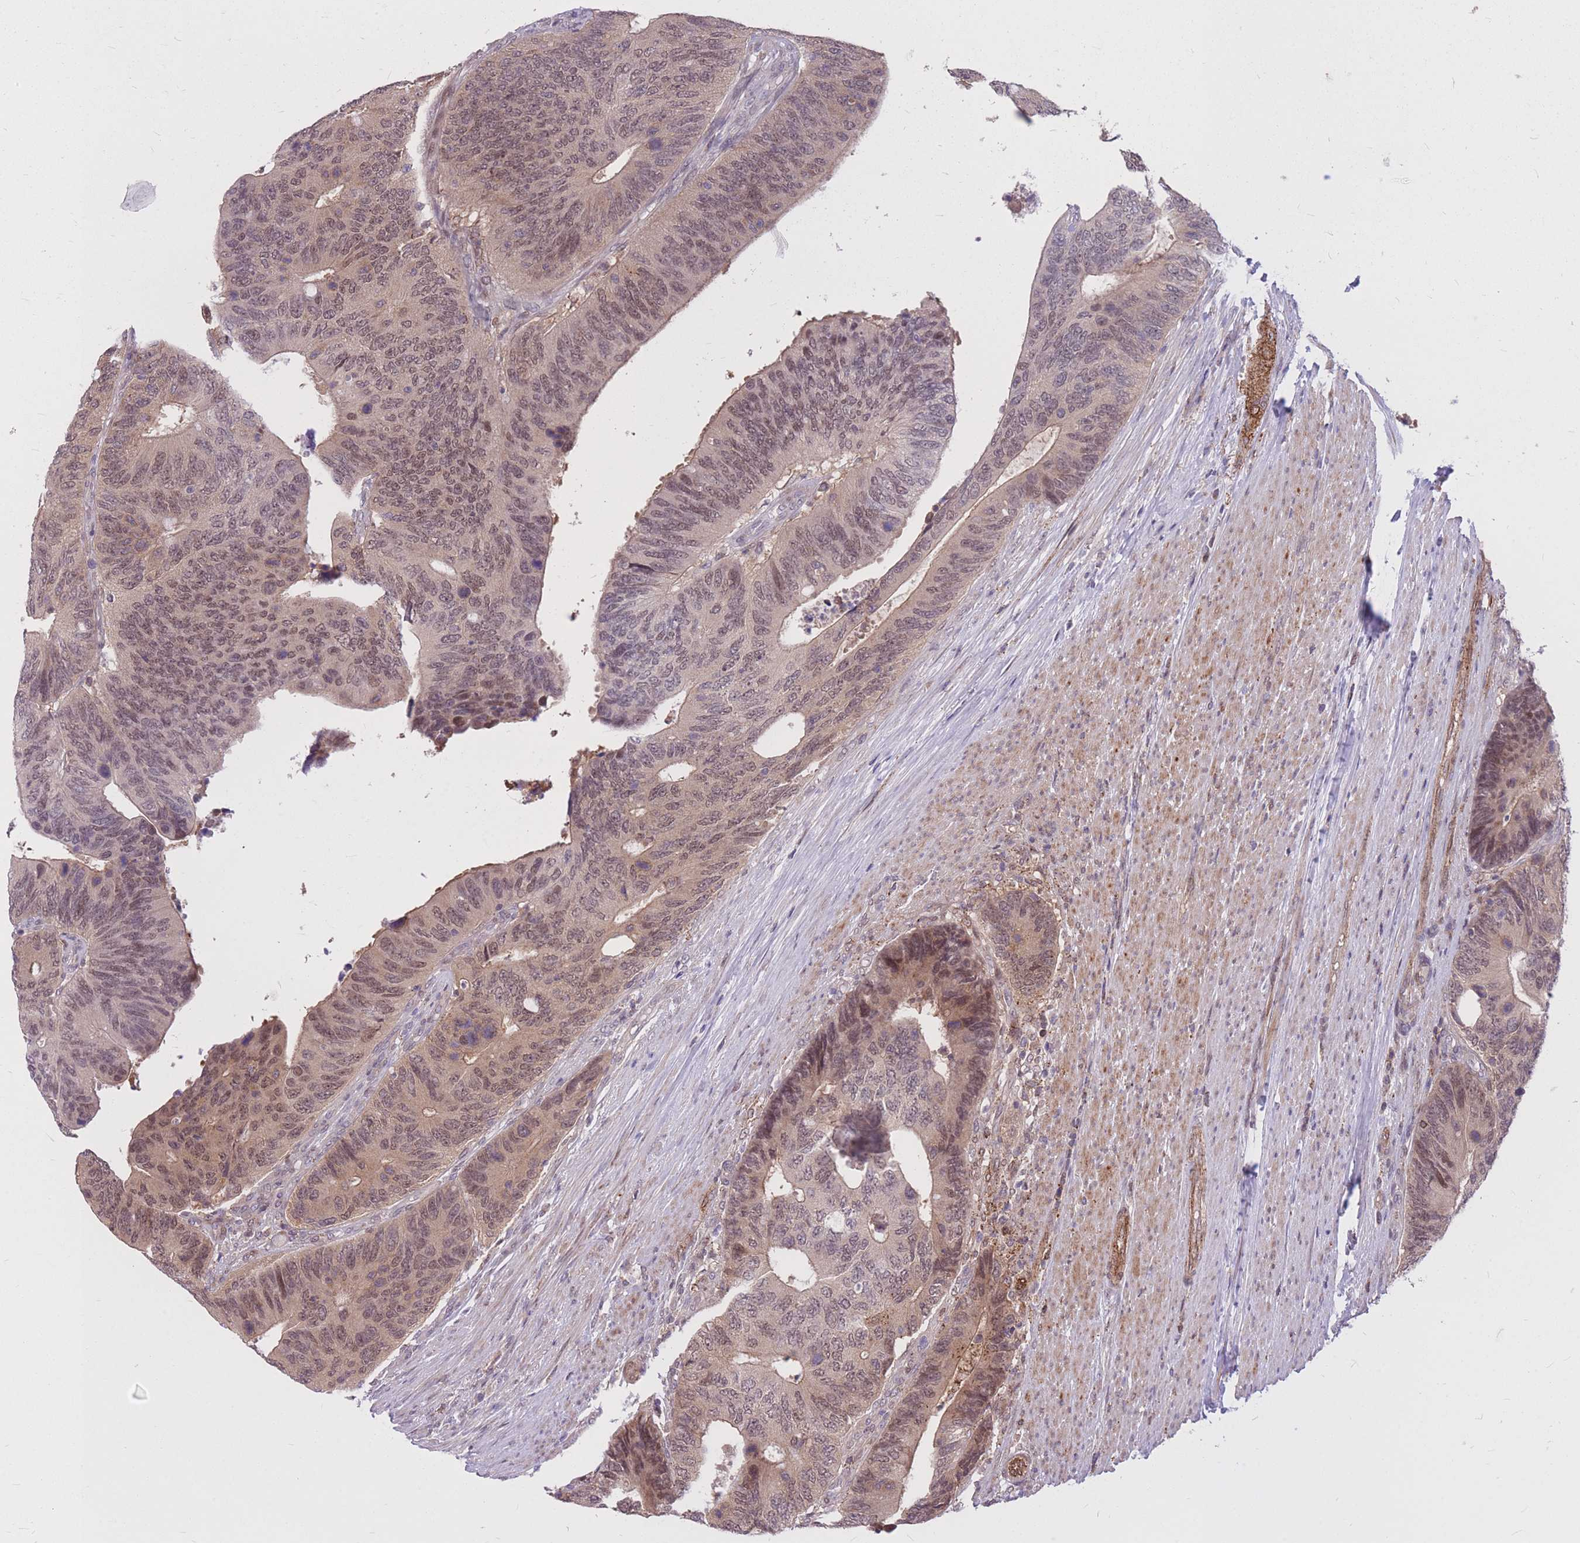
{"staining": {"intensity": "moderate", "quantity": ">75%", "location": "nuclear"}, "tissue": "colorectal cancer", "cell_type": "Tumor cells", "image_type": "cancer", "snomed": [{"axis": "morphology", "description": "Adenocarcinoma, NOS"}, {"axis": "topography", "description": "Colon"}], "caption": "Immunohistochemical staining of human adenocarcinoma (colorectal) reveals moderate nuclear protein positivity in approximately >75% of tumor cells.", "gene": "TCF20", "patient": {"sex": "male", "age": 87}}